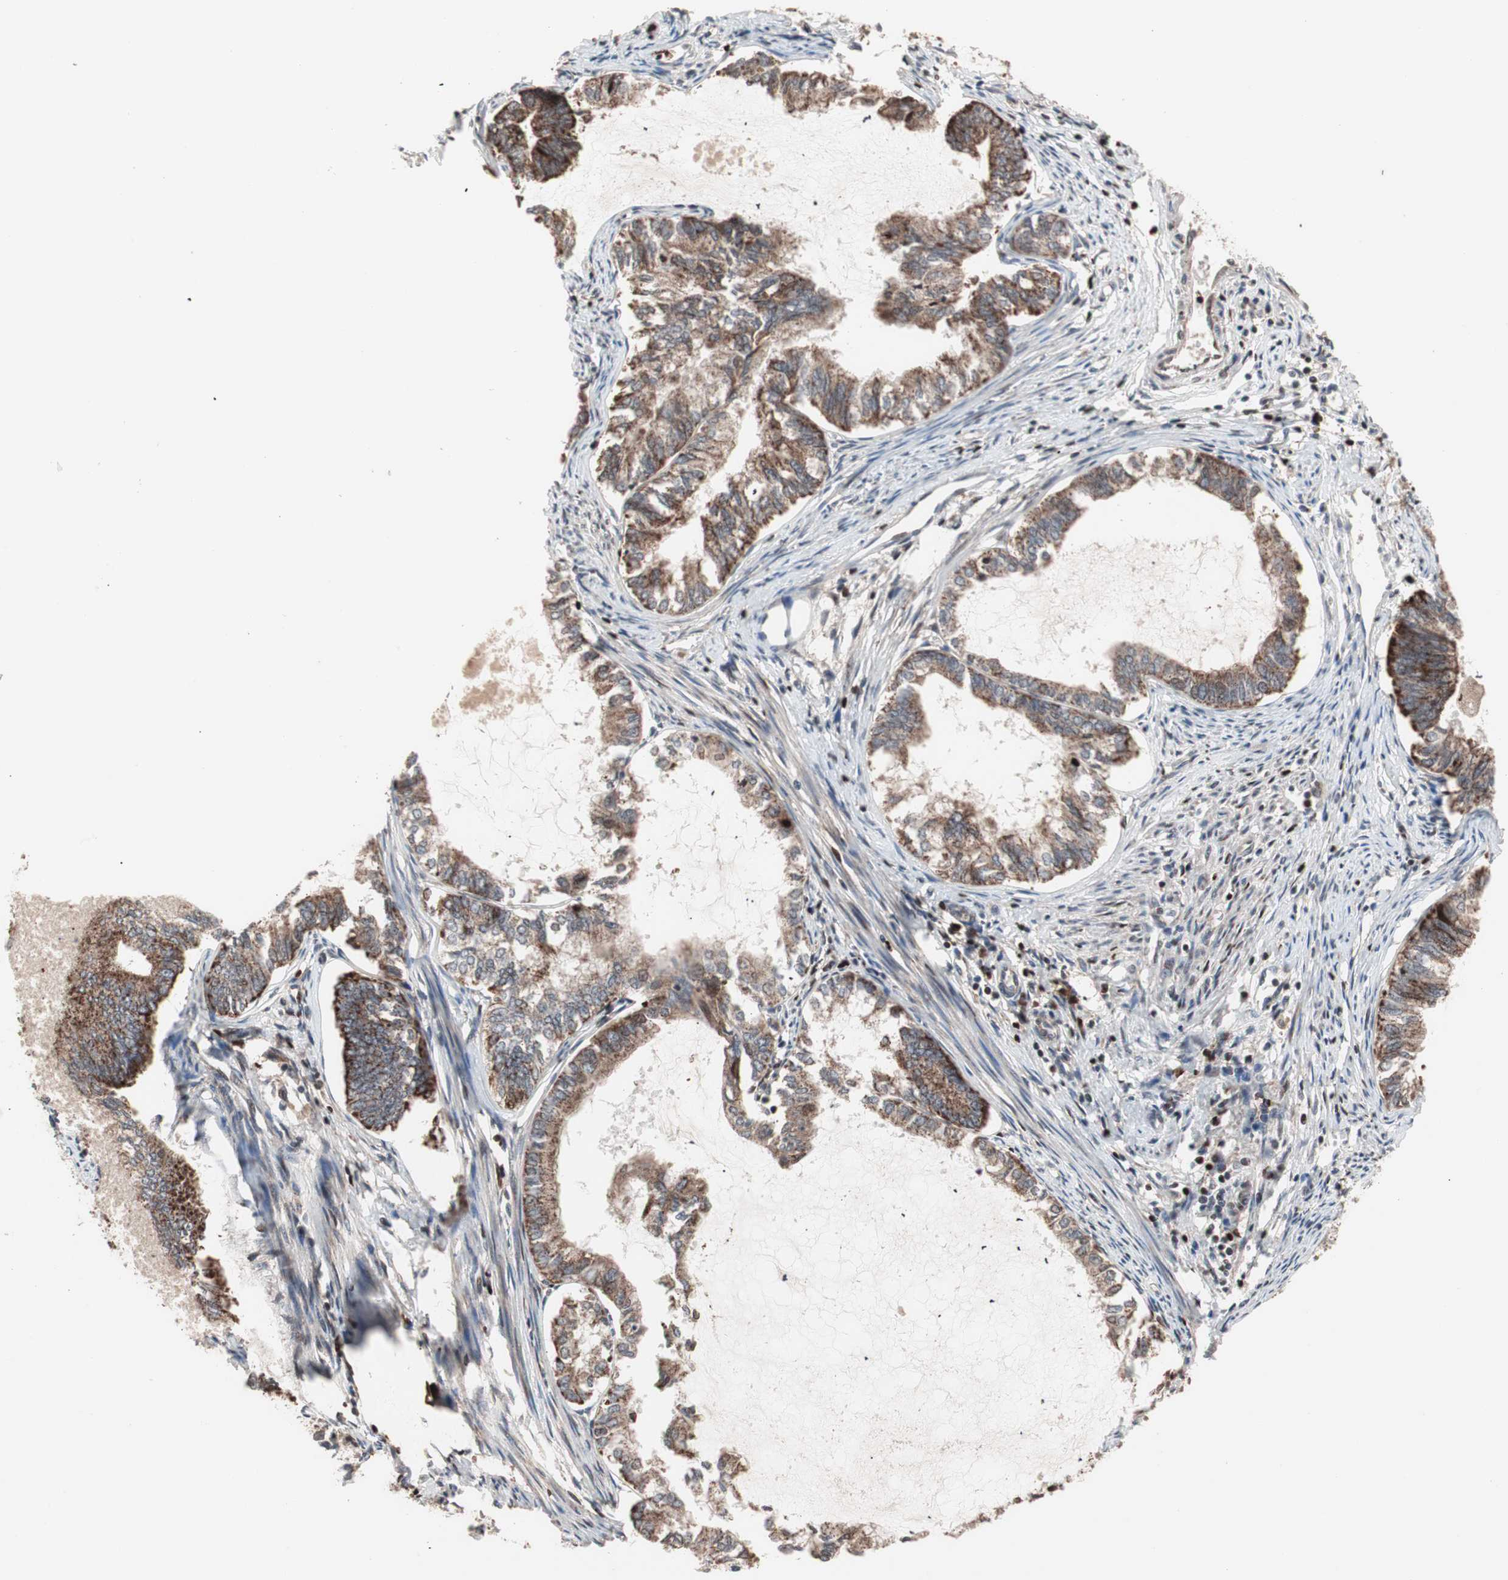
{"staining": {"intensity": "strong", "quantity": ">75%", "location": "cytoplasmic/membranous"}, "tissue": "endometrial cancer", "cell_type": "Tumor cells", "image_type": "cancer", "snomed": [{"axis": "morphology", "description": "Adenocarcinoma, NOS"}, {"axis": "topography", "description": "Endometrium"}], "caption": "The immunohistochemical stain shows strong cytoplasmic/membranous staining in tumor cells of endometrial cancer (adenocarcinoma) tissue. The protein of interest is shown in brown color, while the nuclei are stained blue.", "gene": "NF2", "patient": {"sex": "female", "age": 86}}